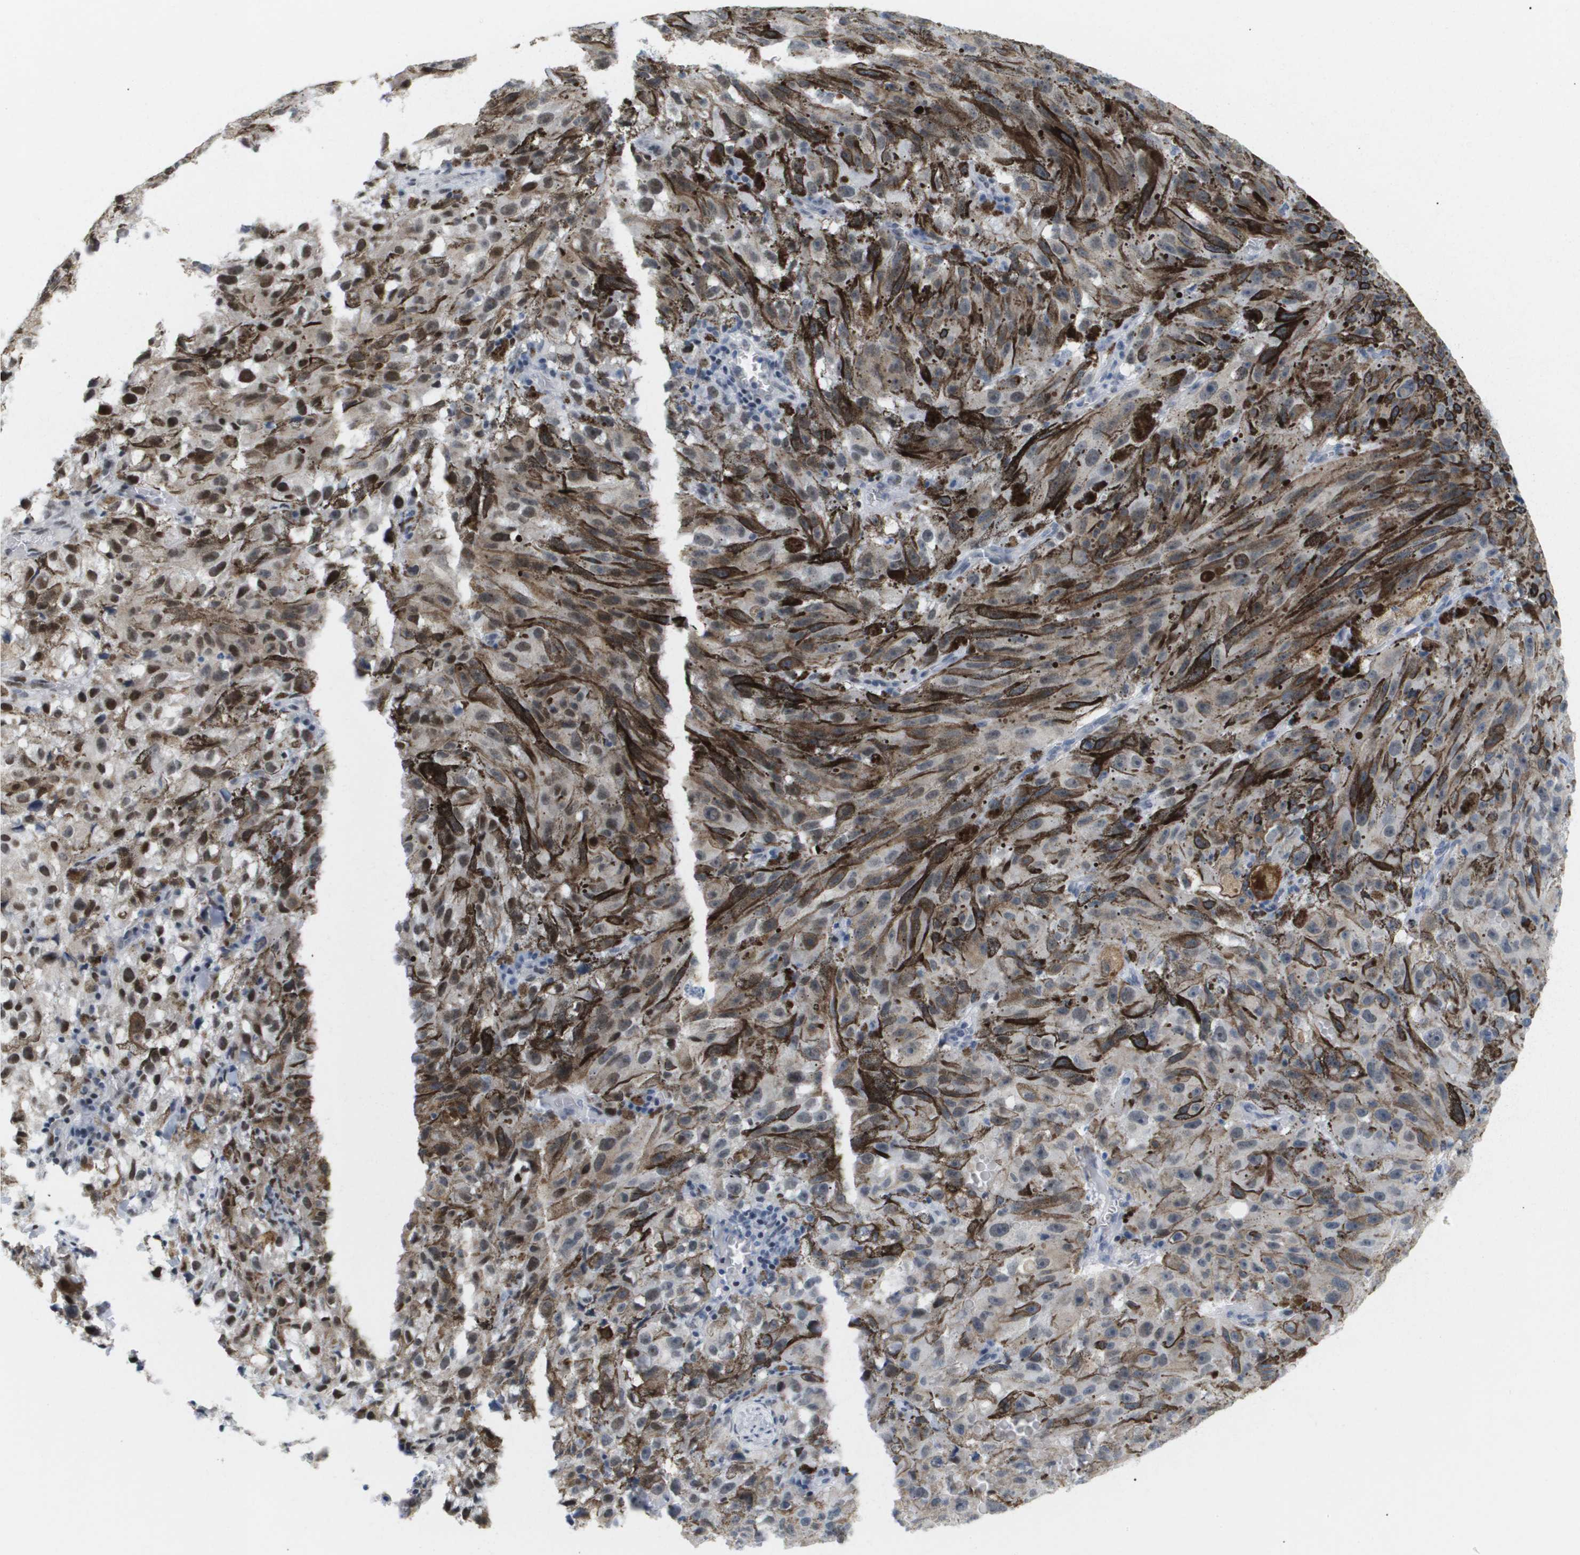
{"staining": {"intensity": "moderate", "quantity": "<25%", "location": "nuclear"}, "tissue": "melanoma", "cell_type": "Tumor cells", "image_type": "cancer", "snomed": [{"axis": "morphology", "description": "Malignant melanoma, NOS"}, {"axis": "topography", "description": "Skin"}], "caption": "Brown immunohistochemical staining in melanoma reveals moderate nuclear expression in approximately <25% of tumor cells.", "gene": "PPARD", "patient": {"sex": "female", "age": 104}}